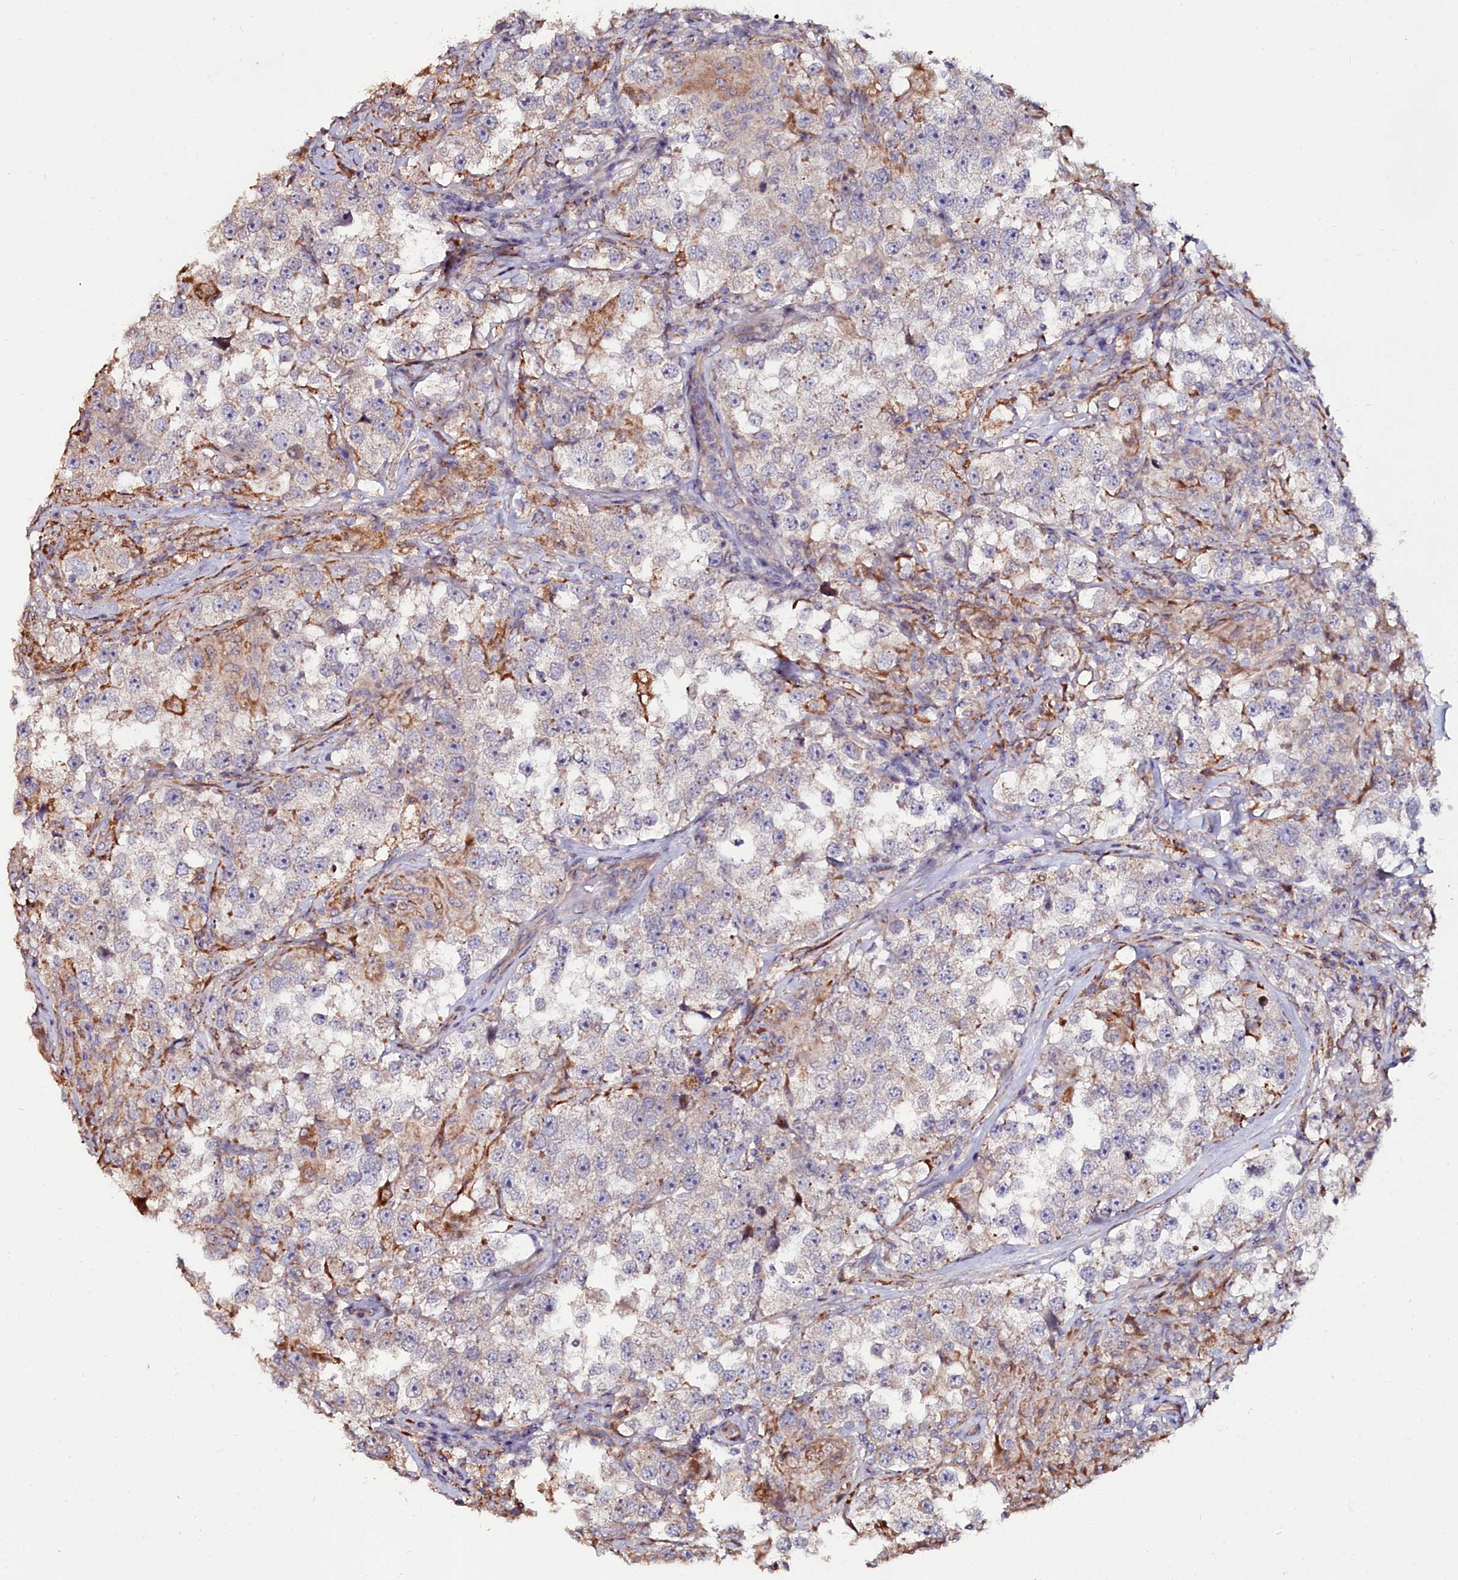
{"staining": {"intensity": "negative", "quantity": "none", "location": "none"}, "tissue": "testis cancer", "cell_type": "Tumor cells", "image_type": "cancer", "snomed": [{"axis": "morphology", "description": "Seminoma, NOS"}, {"axis": "topography", "description": "Testis"}], "caption": "An immunohistochemistry micrograph of testis seminoma is shown. There is no staining in tumor cells of testis seminoma.", "gene": "C4orf19", "patient": {"sex": "male", "age": 46}}